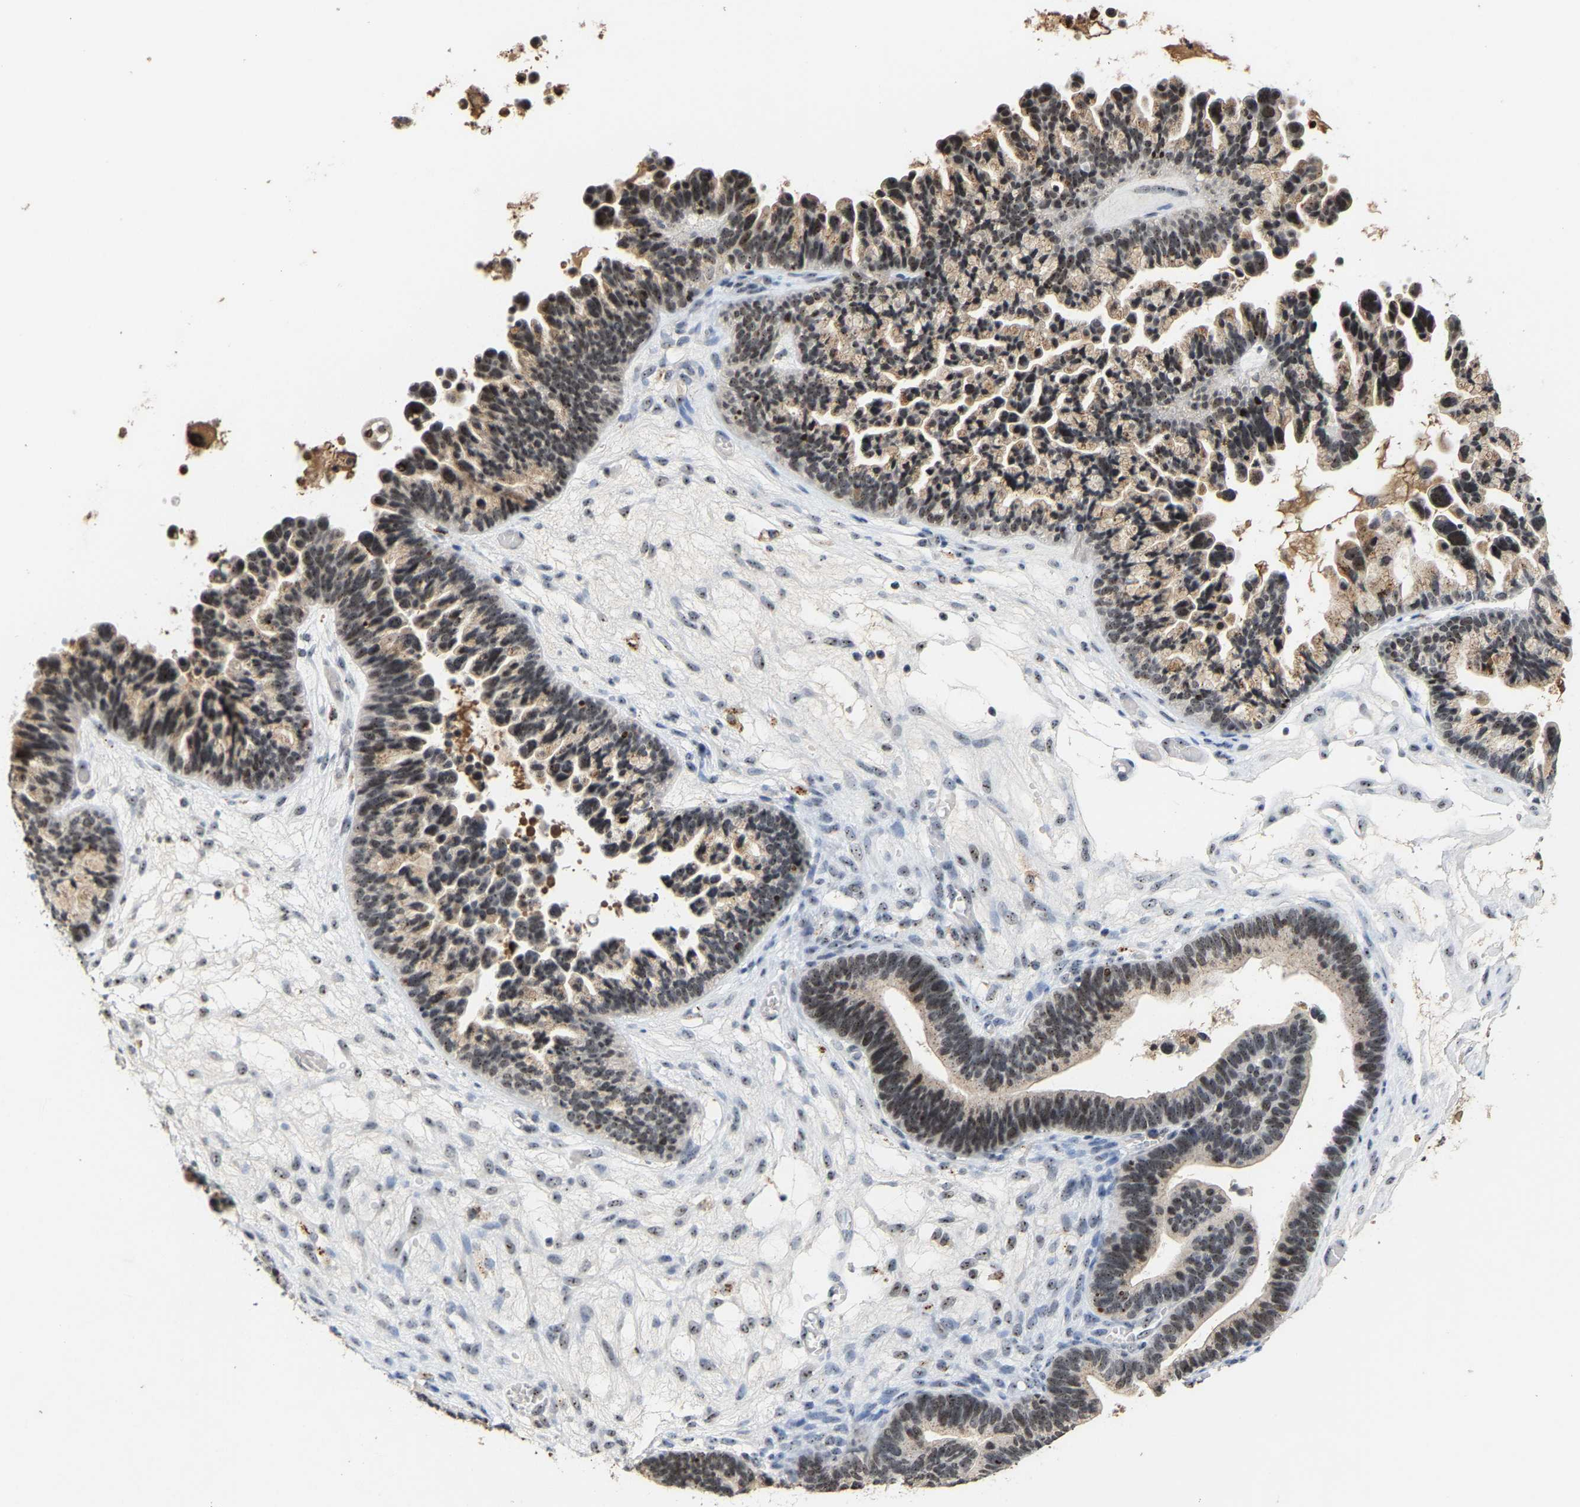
{"staining": {"intensity": "moderate", "quantity": "25%-75%", "location": "cytoplasmic/membranous,nuclear"}, "tissue": "ovarian cancer", "cell_type": "Tumor cells", "image_type": "cancer", "snomed": [{"axis": "morphology", "description": "Cystadenocarcinoma, serous, NOS"}, {"axis": "topography", "description": "Ovary"}], "caption": "Protein analysis of serous cystadenocarcinoma (ovarian) tissue reveals moderate cytoplasmic/membranous and nuclear staining in about 25%-75% of tumor cells.", "gene": "NOP58", "patient": {"sex": "female", "age": 56}}